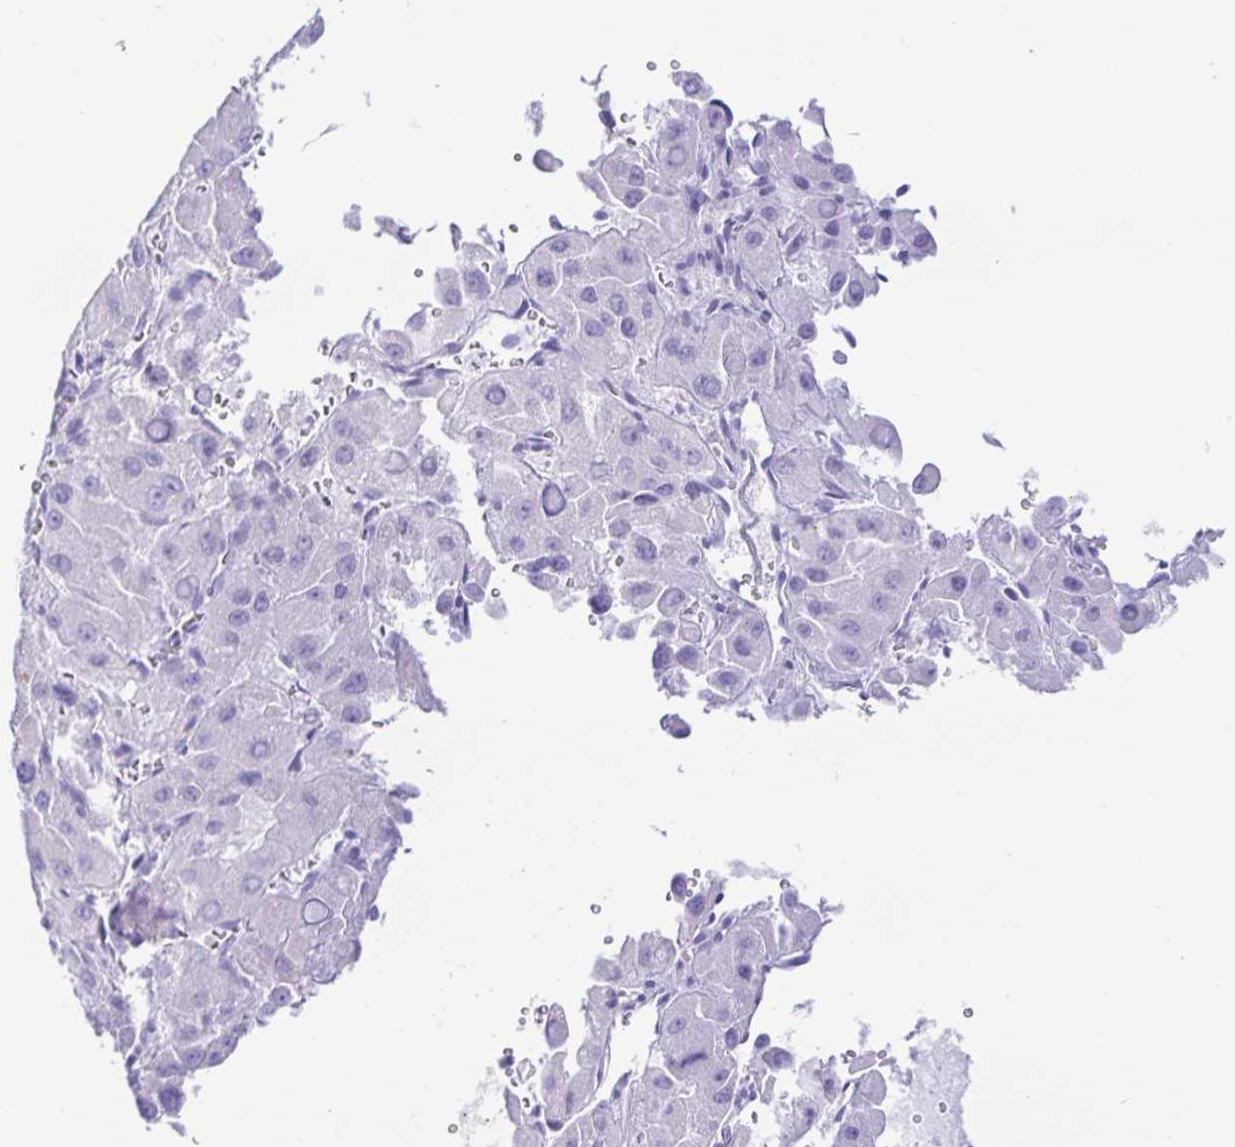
{"staining": {"intensity": "negative", "quantity": "none", "location": "none"}, "tissue": "liver cancer", "cell_type": "Tumor cells", "image_type": "cancer", "snomed": [{"axis": "morphology", "description": "Carcinoma, Hepatocellular, NOS"}, {"axis": "topography", "description": "Liver"}], "caption": "Immunohistochemistry (IHC) of human liver cancer (hepatocellular carcinoma) displays no positivity in tumor cells.", "gene": "PAX8", "patient": {"sex": "male", "age": 27}}